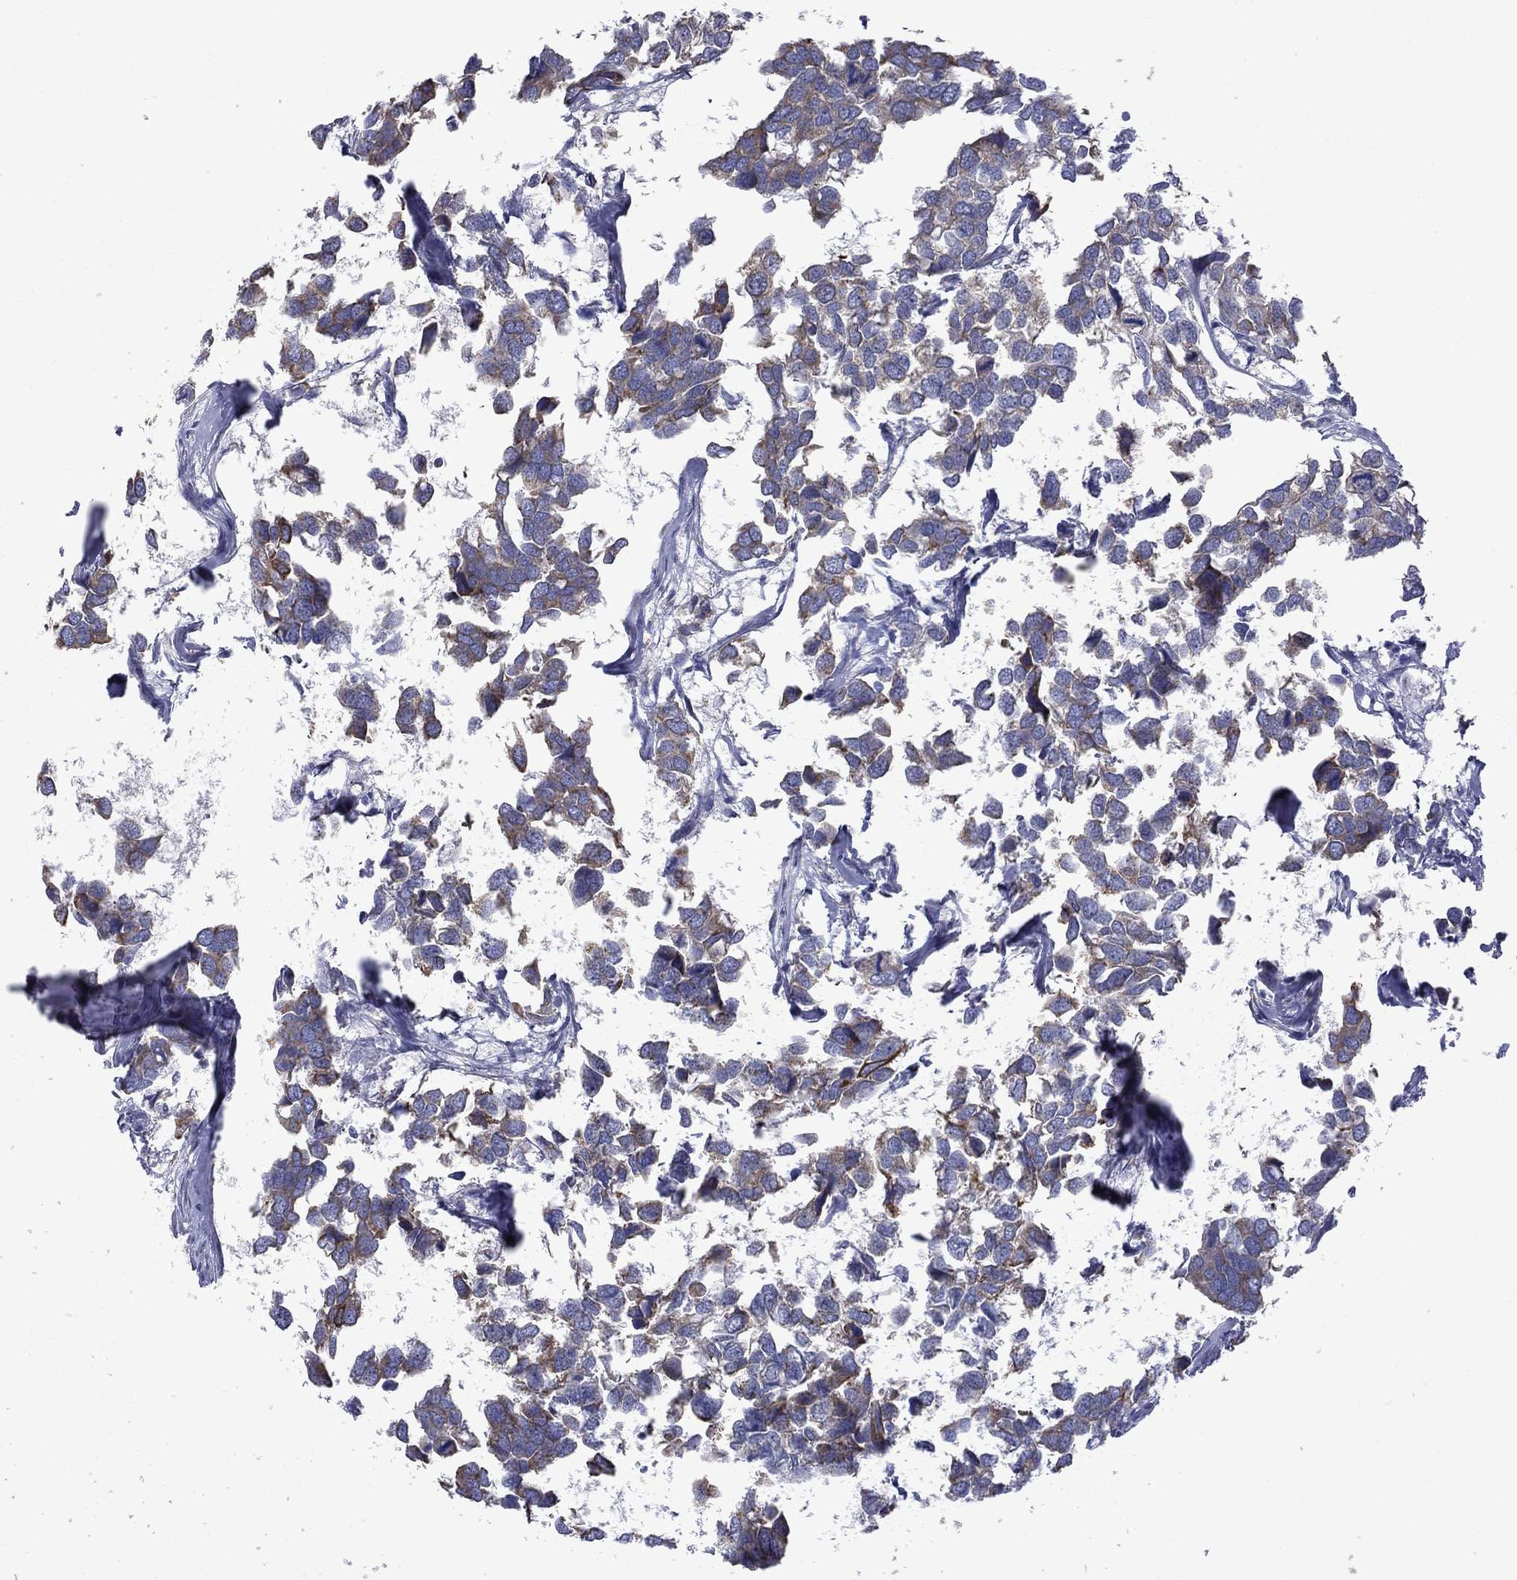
{"staining": {"intensity": "strong", "quantity": "<25%", "location": "cytoplasmic/membranous,nuclear"}, "tissue": "breast cancer", "cell_type": "Tumor cells", "image_type": "cancer", "snomed": [{"axis": "morphology", "description": "Duct carcinoma"}, {"axis": "topography", "description": "Breast"}], "caption": "Protein expression analysis of human breast cancer (invasive ductal carcinoma) reveals strong cytoplasmic/membranous and nuclear staining in approximately <25% of tumor cells. The staining was performed using DAB to visualize the protein expression in brown, while the nuclei were stained in blue with hematoxylin (Magnification: 20x).", "gene": "TMPRSS11A", "patient": {"sex": "female", "age": 83}}